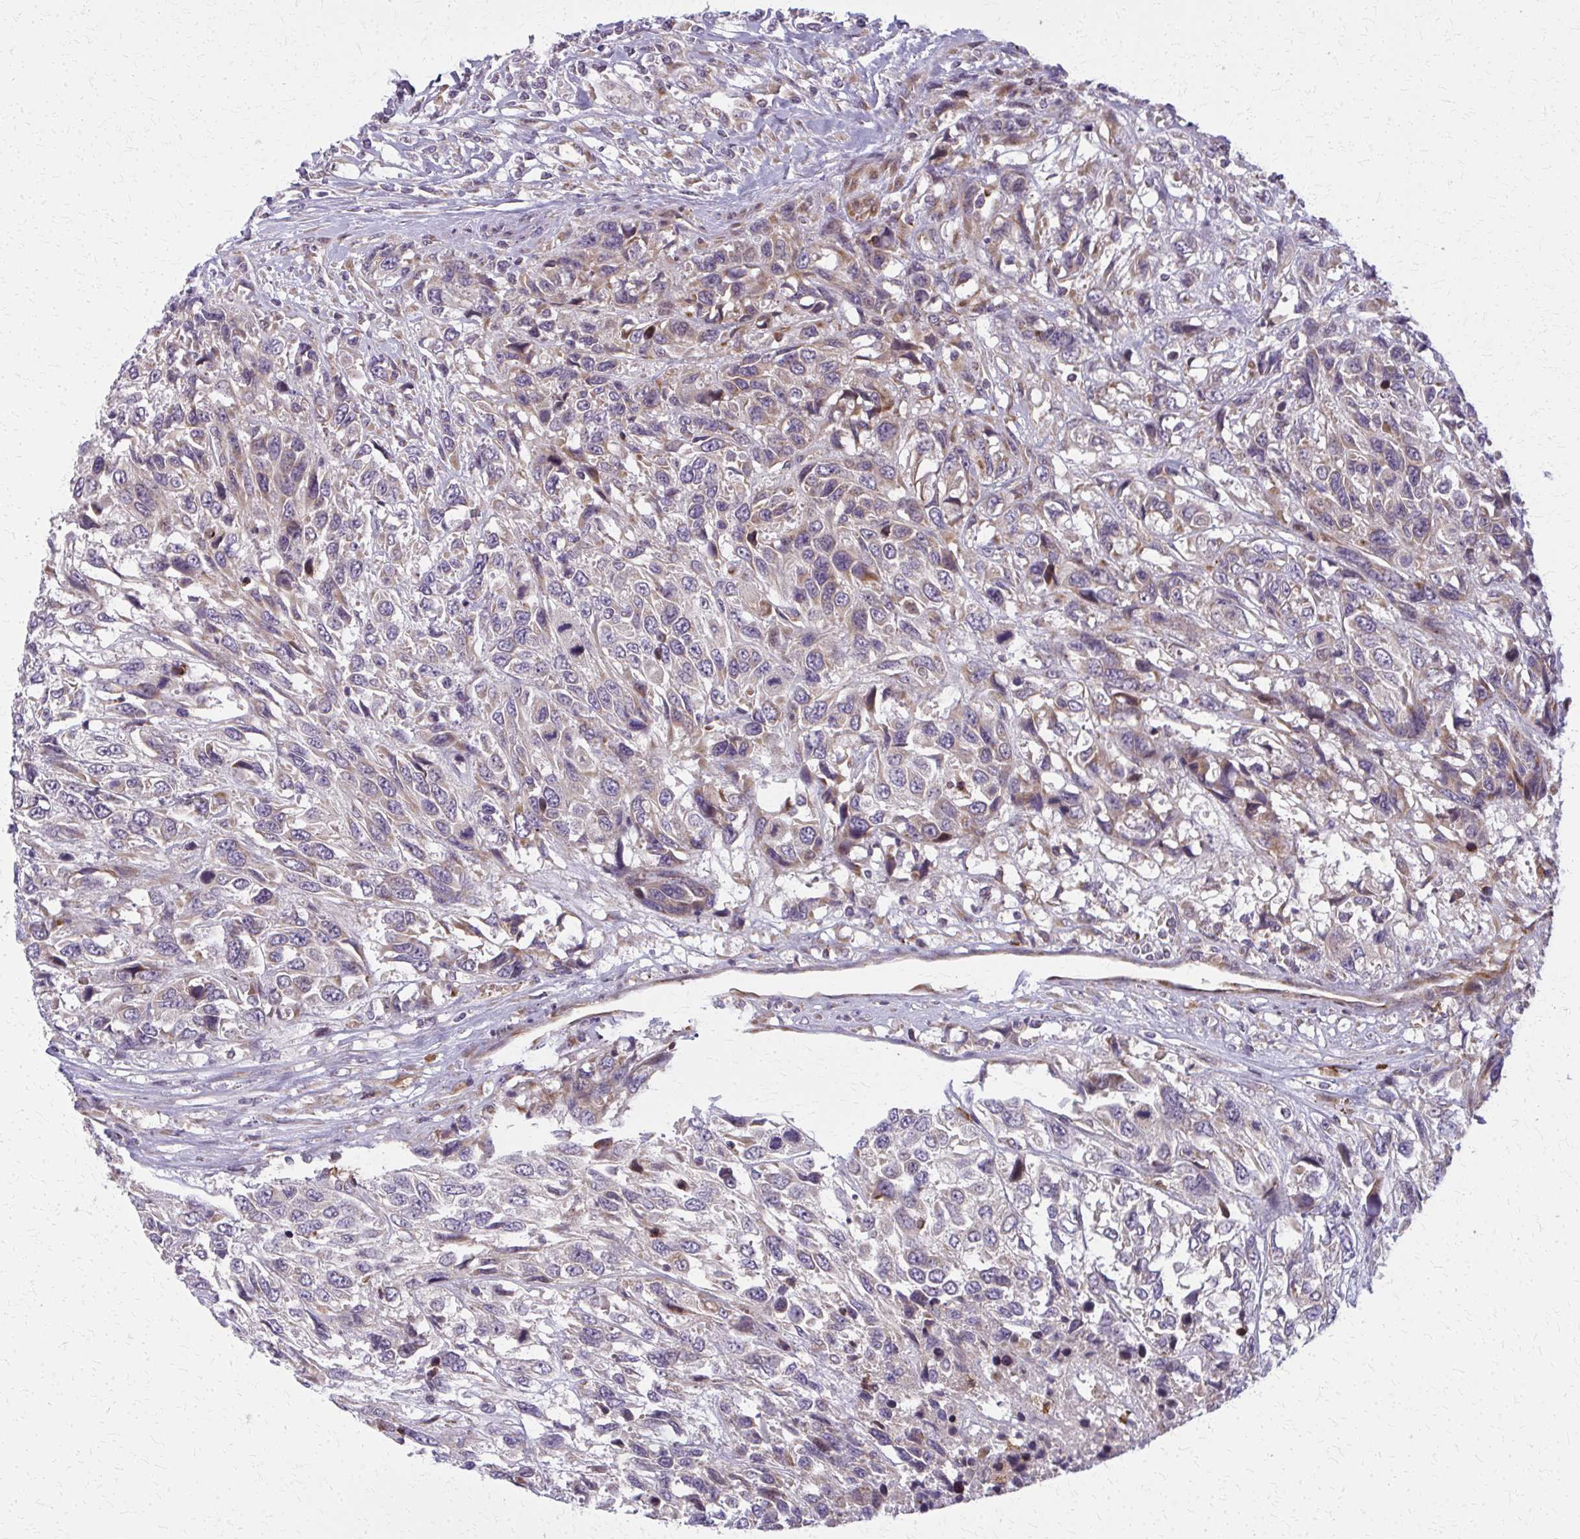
{"staining": {"intensity": "weak", "quantity": "<25%", "location": "cytoplasmic/membranous"}, "tissue": "urothelial cancer", "cell_type": "Tumor cells", "image_type": "cancer", "snomed": [{"axis": "morphology", "description": "Urothelial carcinoma, High grade"}, {"axis": "topography", "description": "Urinary bladder"}], "caption": "This is a photomicrograph of immunohistochemistry (IHC) staining of urothelial cancer, which shows no positivity in tumor cells. (DAB immunohistochemistry (IHC), high magnification).", "gene": "MCCC1", "patient": {"sex": "female", "age": 70}}